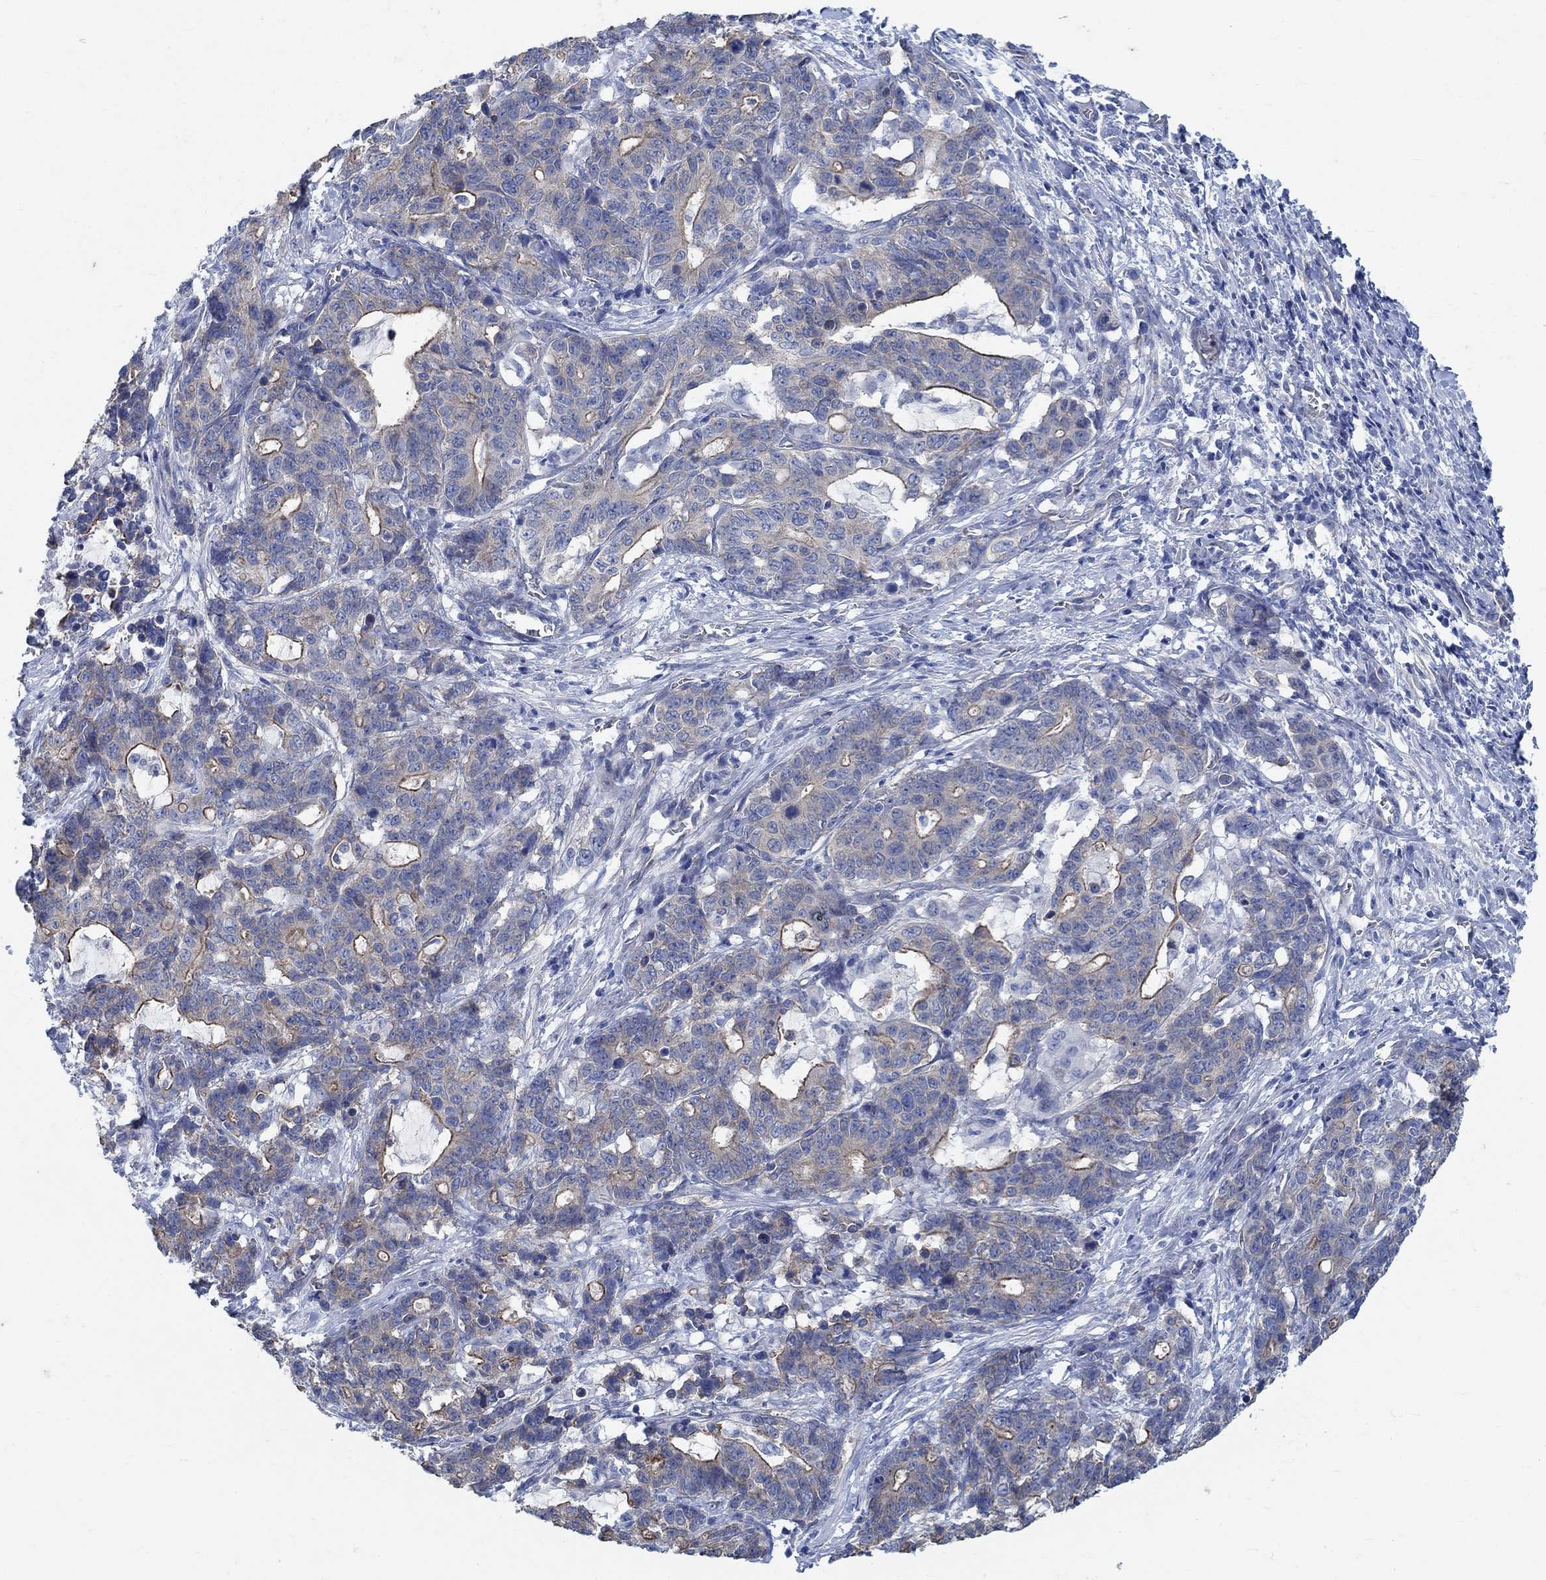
{"staining": {"intensity": "strong", "quantity": "<25%", "location": "cytoplasmic/membranous"}, "tissue": "stomach cancer", "cell_type": "Tumor cells", "image_type": "cancer", "snomed": [{"axis": "morphology", "description": "Normal tissue, NOS"}, {"axis": "morphology", "description": "Adenocarcinoma, NOS"}, {"axis": "topography", "description": "Stomach"}], "caption": "Approximately <25% of tumor cells in human stomach adenocarcinoma exhibit strong cytoplasmic/membranous protein staining as visualized by brown immunohistochemical staining.", "gene": "TMEM198", "patient": {"sex": "female", "age": 64}}